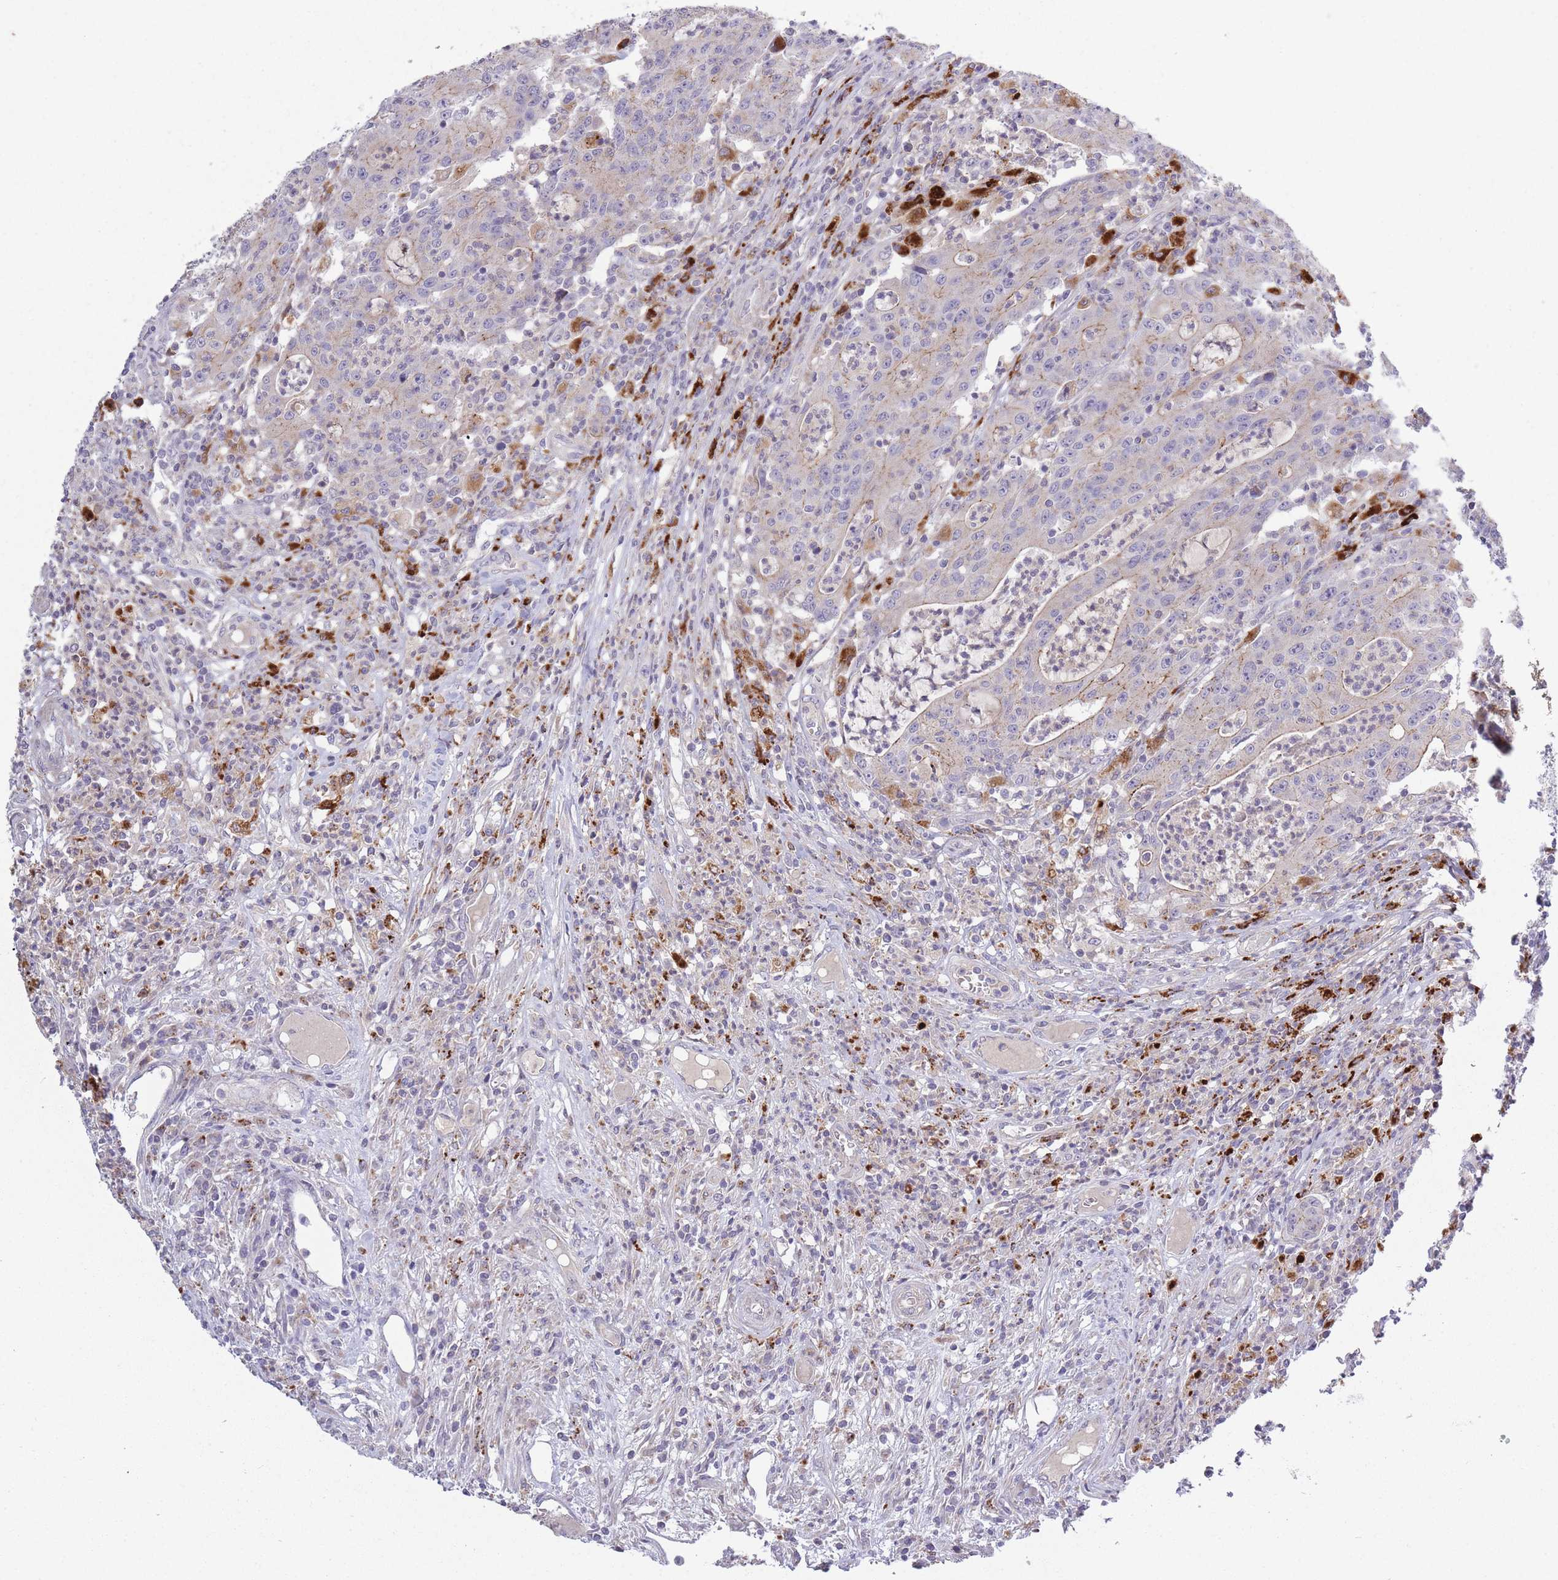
{"staining": {"intensity": "weak", "quantity": "<25%", "location": "cytoplasmic/membranous"}, "tissue": "colorectal cancer", "cell_type": "Tumor cells", "image_type": "cancer", "snomed": [{"axis": "morphology", "description": "Adenocarcinoma, NOS"}, {"axis": "topography", "description": "Colon"}], "caption": "Tumor cells are negative for brown protein staining in colorectal adenocarcinoma.", "gene": "TRIM61", "patient": {"sex": "male", "age": 83}}